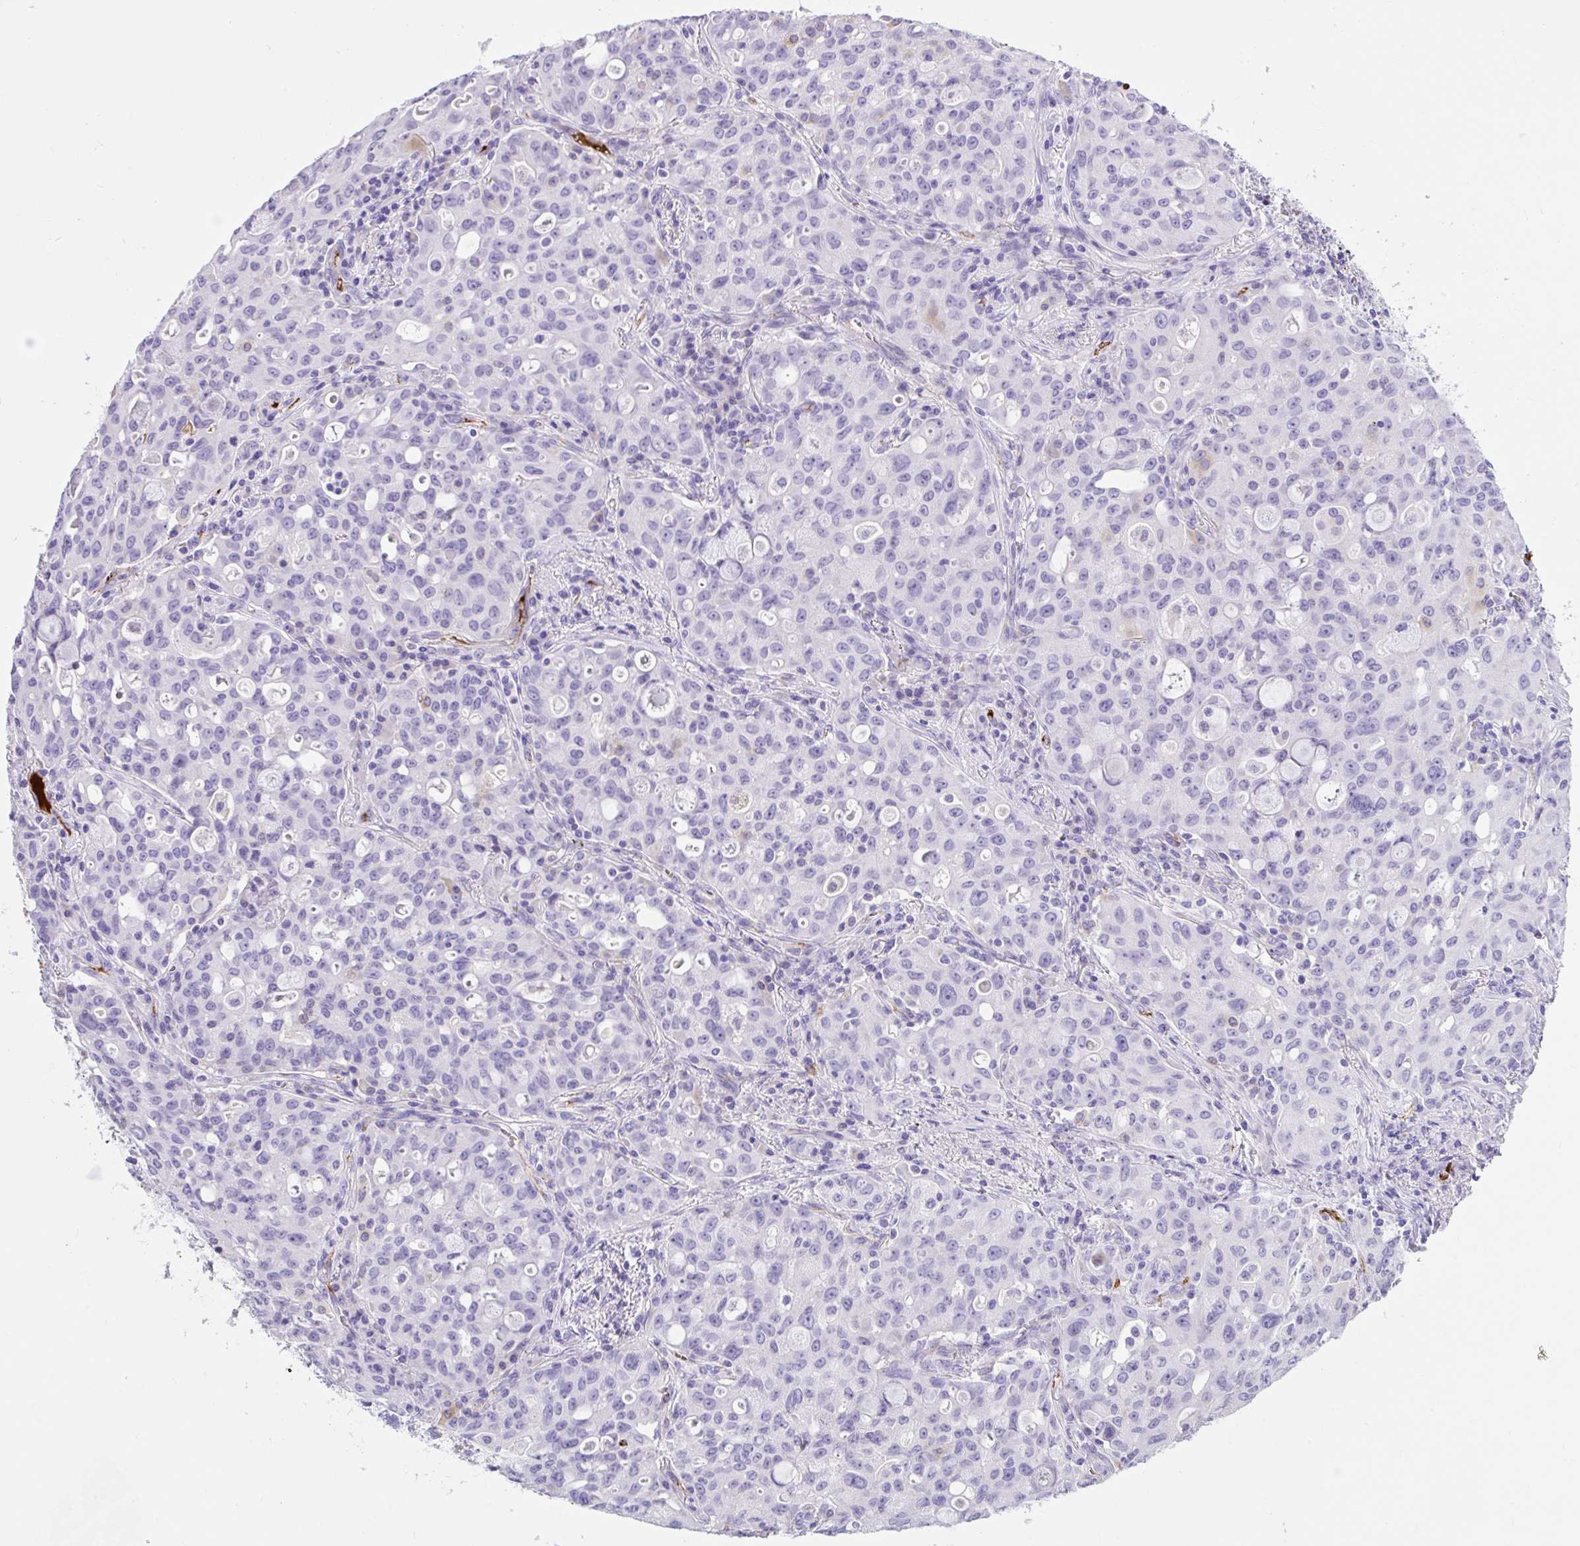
{"staining": {"intensity": "negative", "quantity": "none", "location": "none"}, "tissue": "lung cancer", "cell_type": "Tumor cells", "image_type": "cancer", "snomed": [{"axis": "morphology", "description": "Adenocarcinoma, NOS"}, {"axis": "topography", "description": "Lung"}], "caption": "IHC of lung cancer shows no staining in tumor cells.", "gene": "APOC4-APOC2", "patient": {"sex": "female", "age": 44}}